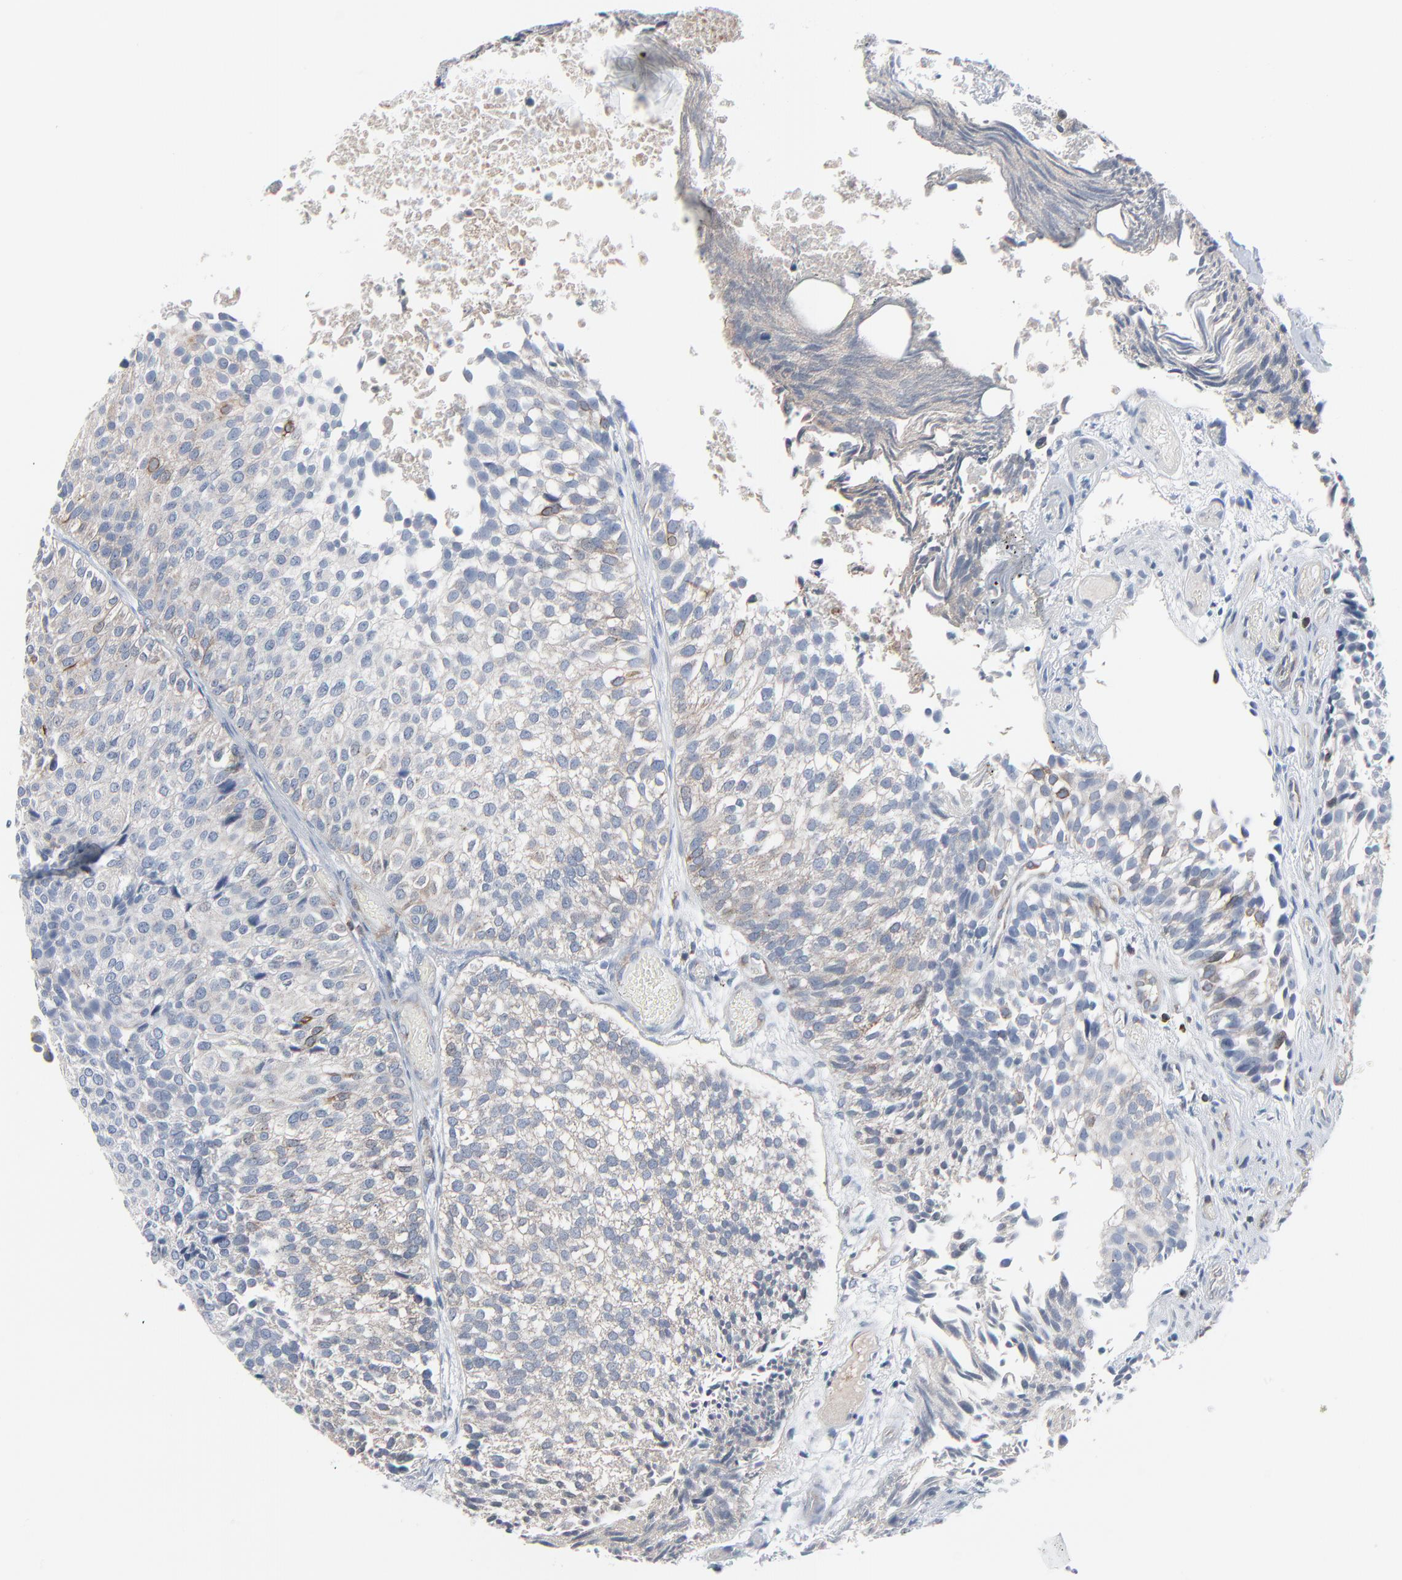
{"staining": {"intensity": "weak", "quantity": ">75%", "location": "cytoplasmic/membranous"}, "tissue": "urothelial cancer", "cell_type": "Tumor cells", "image_type": "cancer", "snomed": [{"axis": "morphology", "description": "Urothelial carcinoma, Low grade"}, {"axis": "topography", "description": "Urinary bladder"}], "caption": "Immunohistochemical staining of human urothelial cancer demonstrates weak cytoplasmic/membranous protein positivity in about >75% of tumor cells. (brown staining indicates protein expression, while blue staining denotes nuclei).", "gene": "OPTN", "patient": {"sex": "male", "age": 84}}